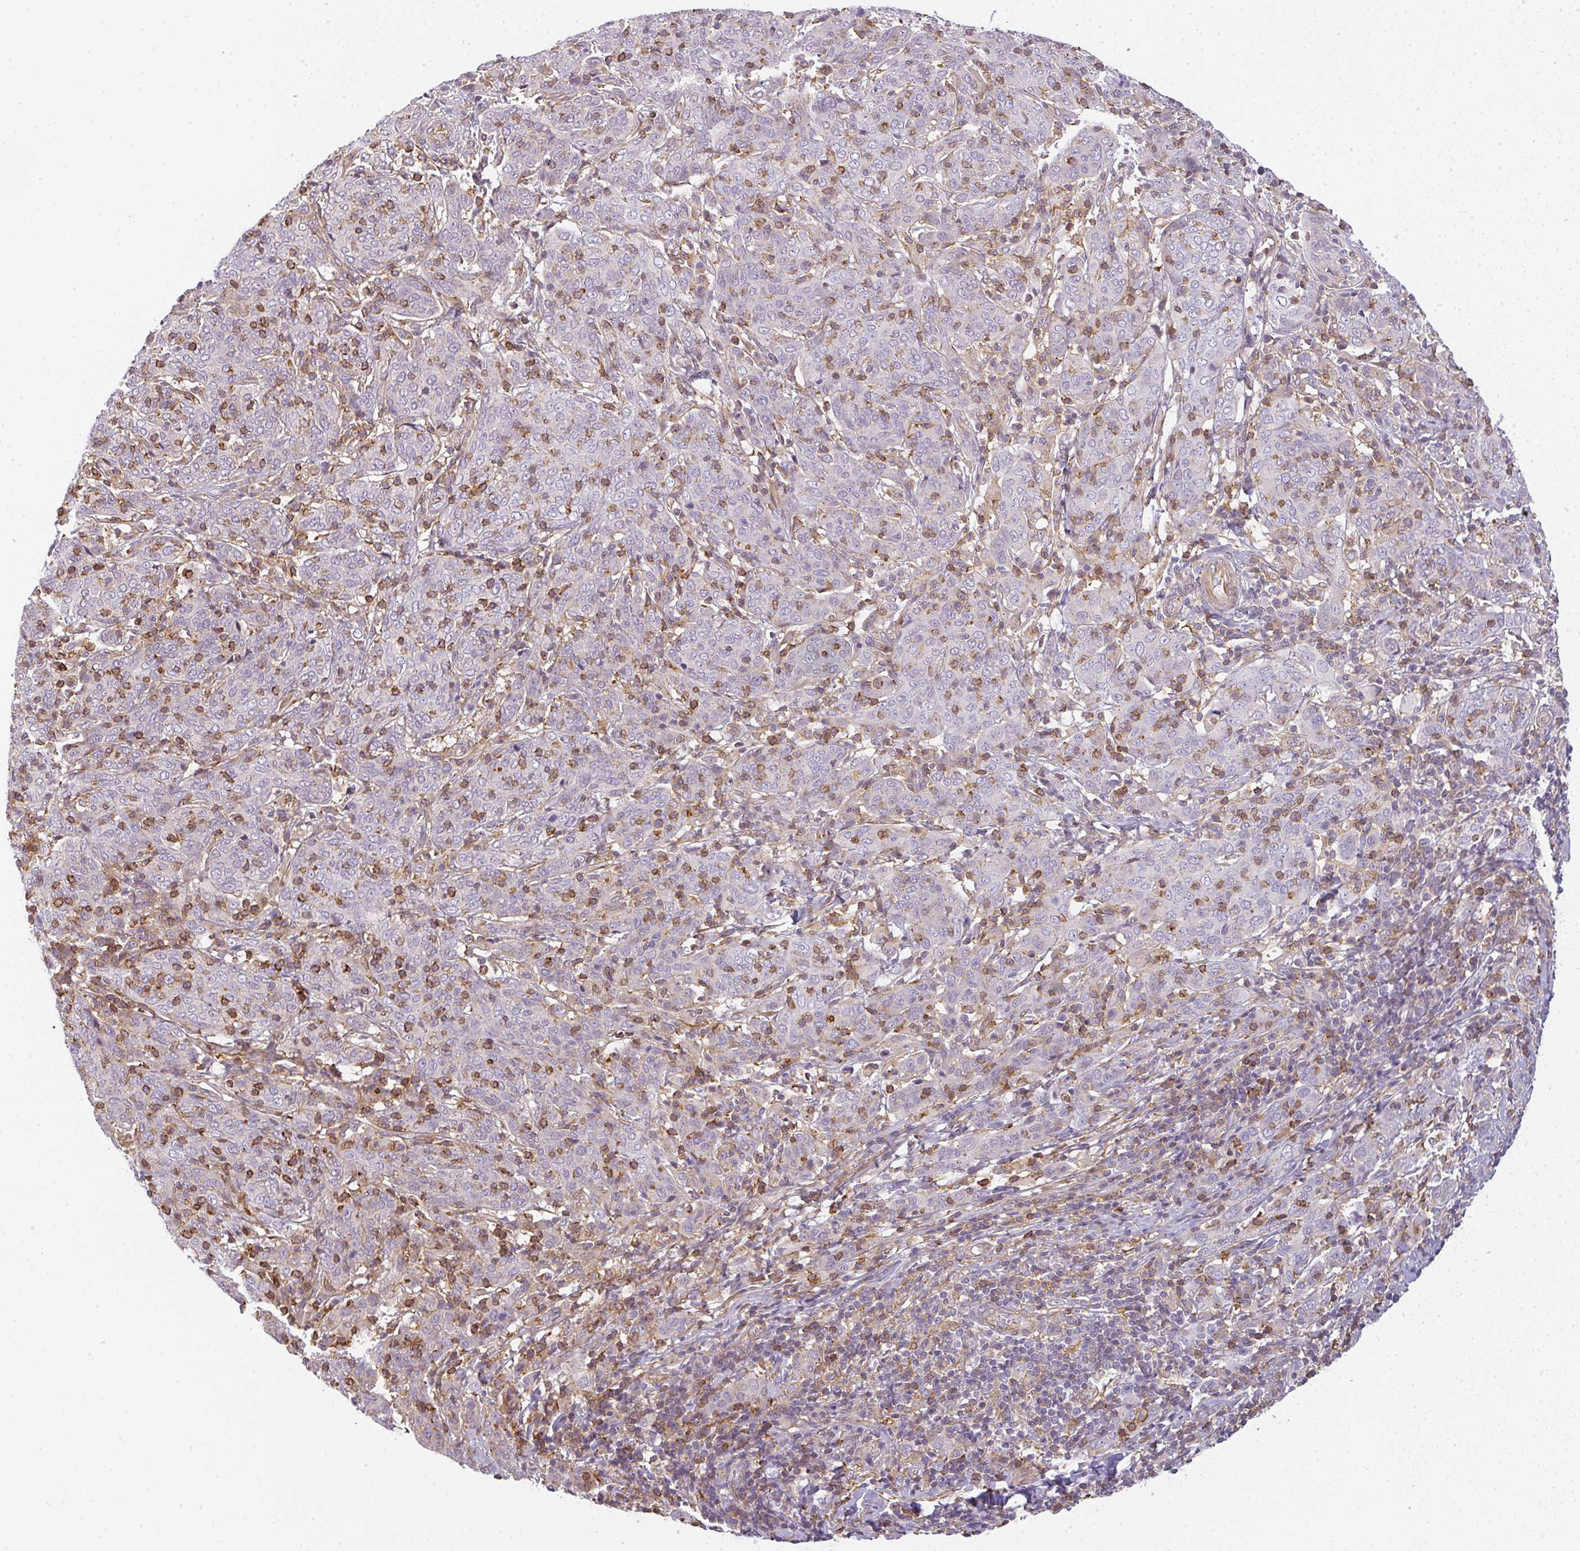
{"staining": {"intensity": "negative", "quantity": "none", "location": "none"}, "tissue": "cervical cancer", "cell_type": "Tumor cells", "image_type": "cancer", "snomed": [{"axis": "morphology", "description": "Squamous cell carcinoma, NOS"}, {"axis": "topography", "description": "Cervix"}], "caption": "Cervical squamous cell carcinoma was stained to show a protein in brown. There is no significant expression in tumor cells.", "gene": "SULF1", "patient": {"sex": "female", "age": 67}}